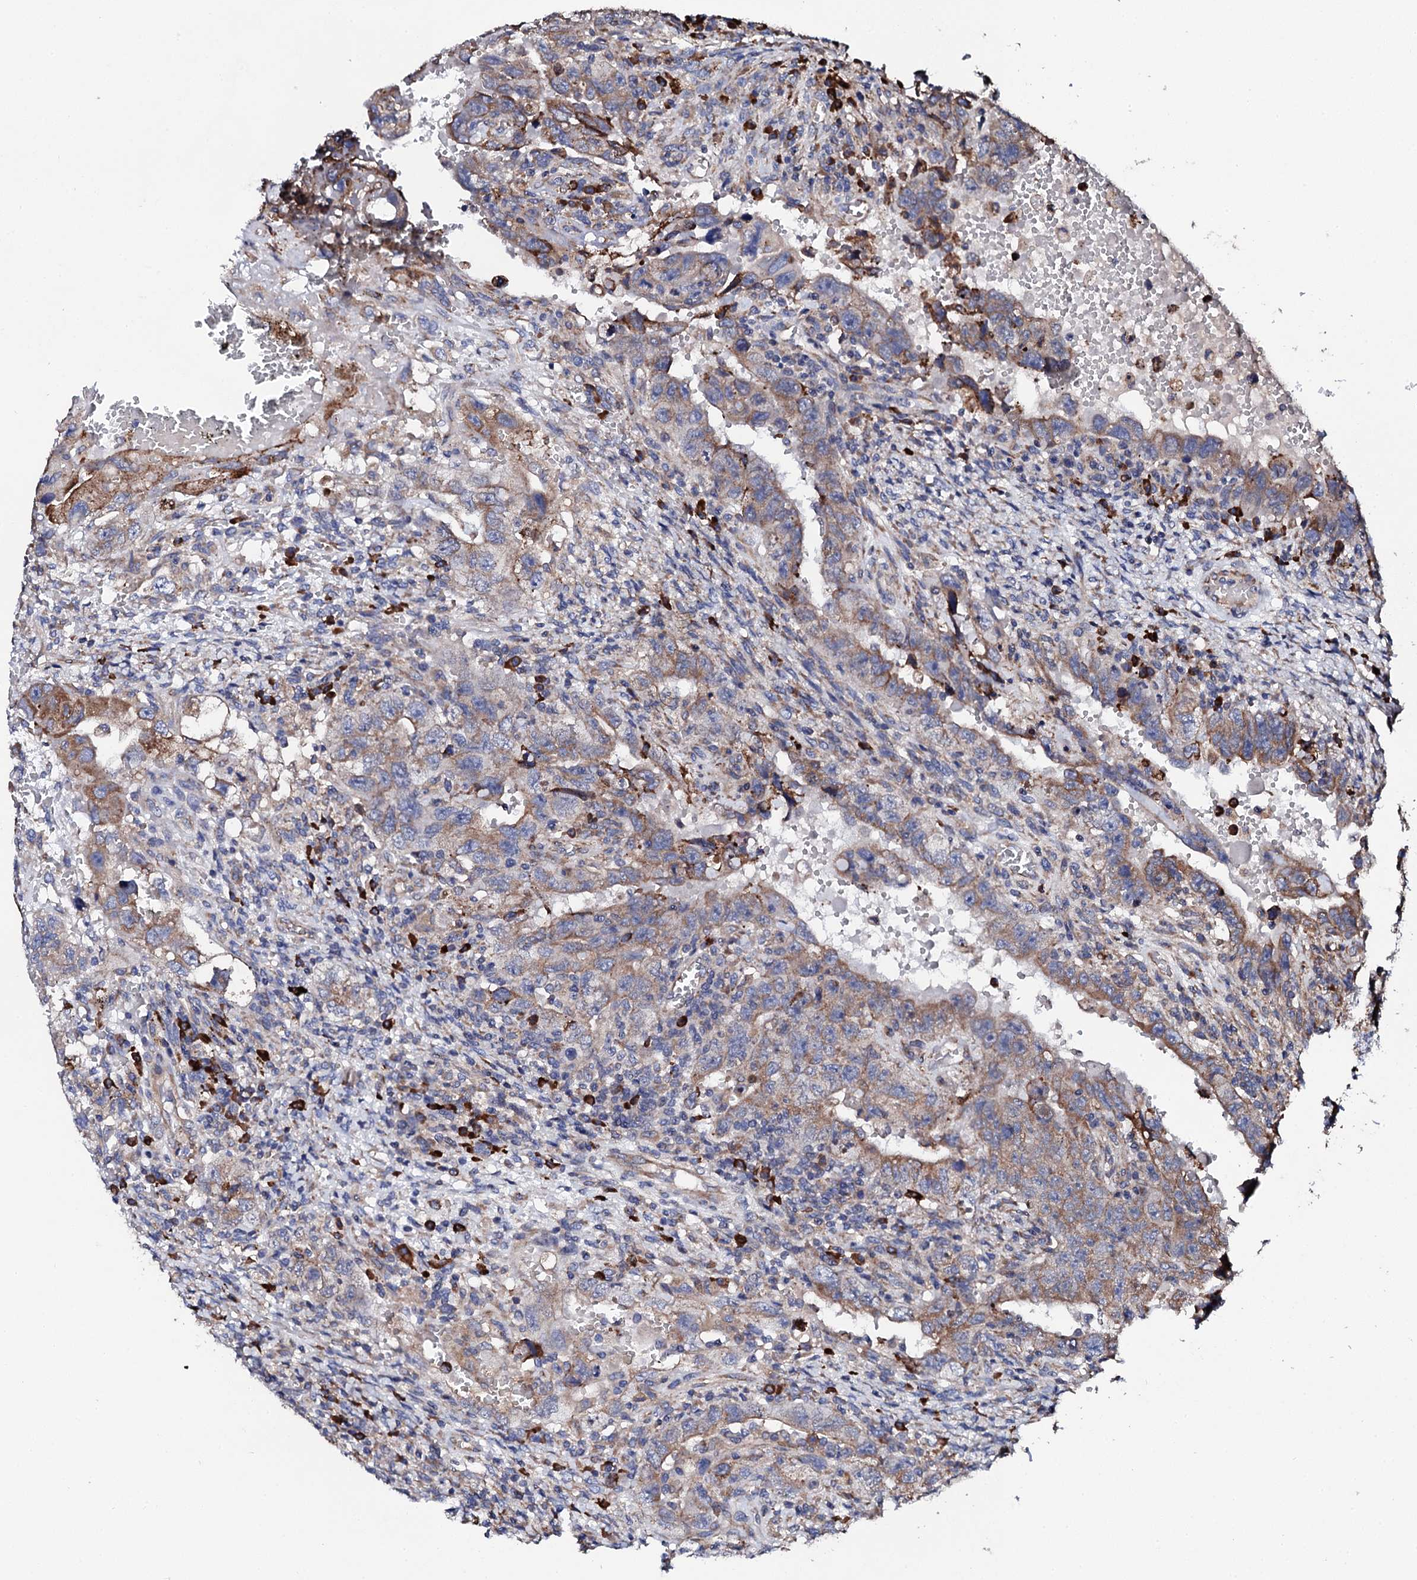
{"staining": {"intensity": "moderate", "quantity": "25%-75%", "location": "cytoplasmic/membranous"}, "tissue": "testis cancer", "cell_type": "Tumor cells", "image_type": "cancer", "snomed": [{"axis": "morphology", "description": "Carcinoma, Embryonal, NOS"}, {"axis": "topography", "description": "Testis"}], "caption": "Moderate cytoplasmic/membranous staining is seen in about 25%-75% of tumor cells in testis cancer. The staining is performed using DAB (3,3'-diaminobenzidine) brown chromogen to label protein expression. The nuclei are counter-stained blue using hematoxylin.", "gene": "LIPT2", "patient": {"sex": "male", "age": 26}}